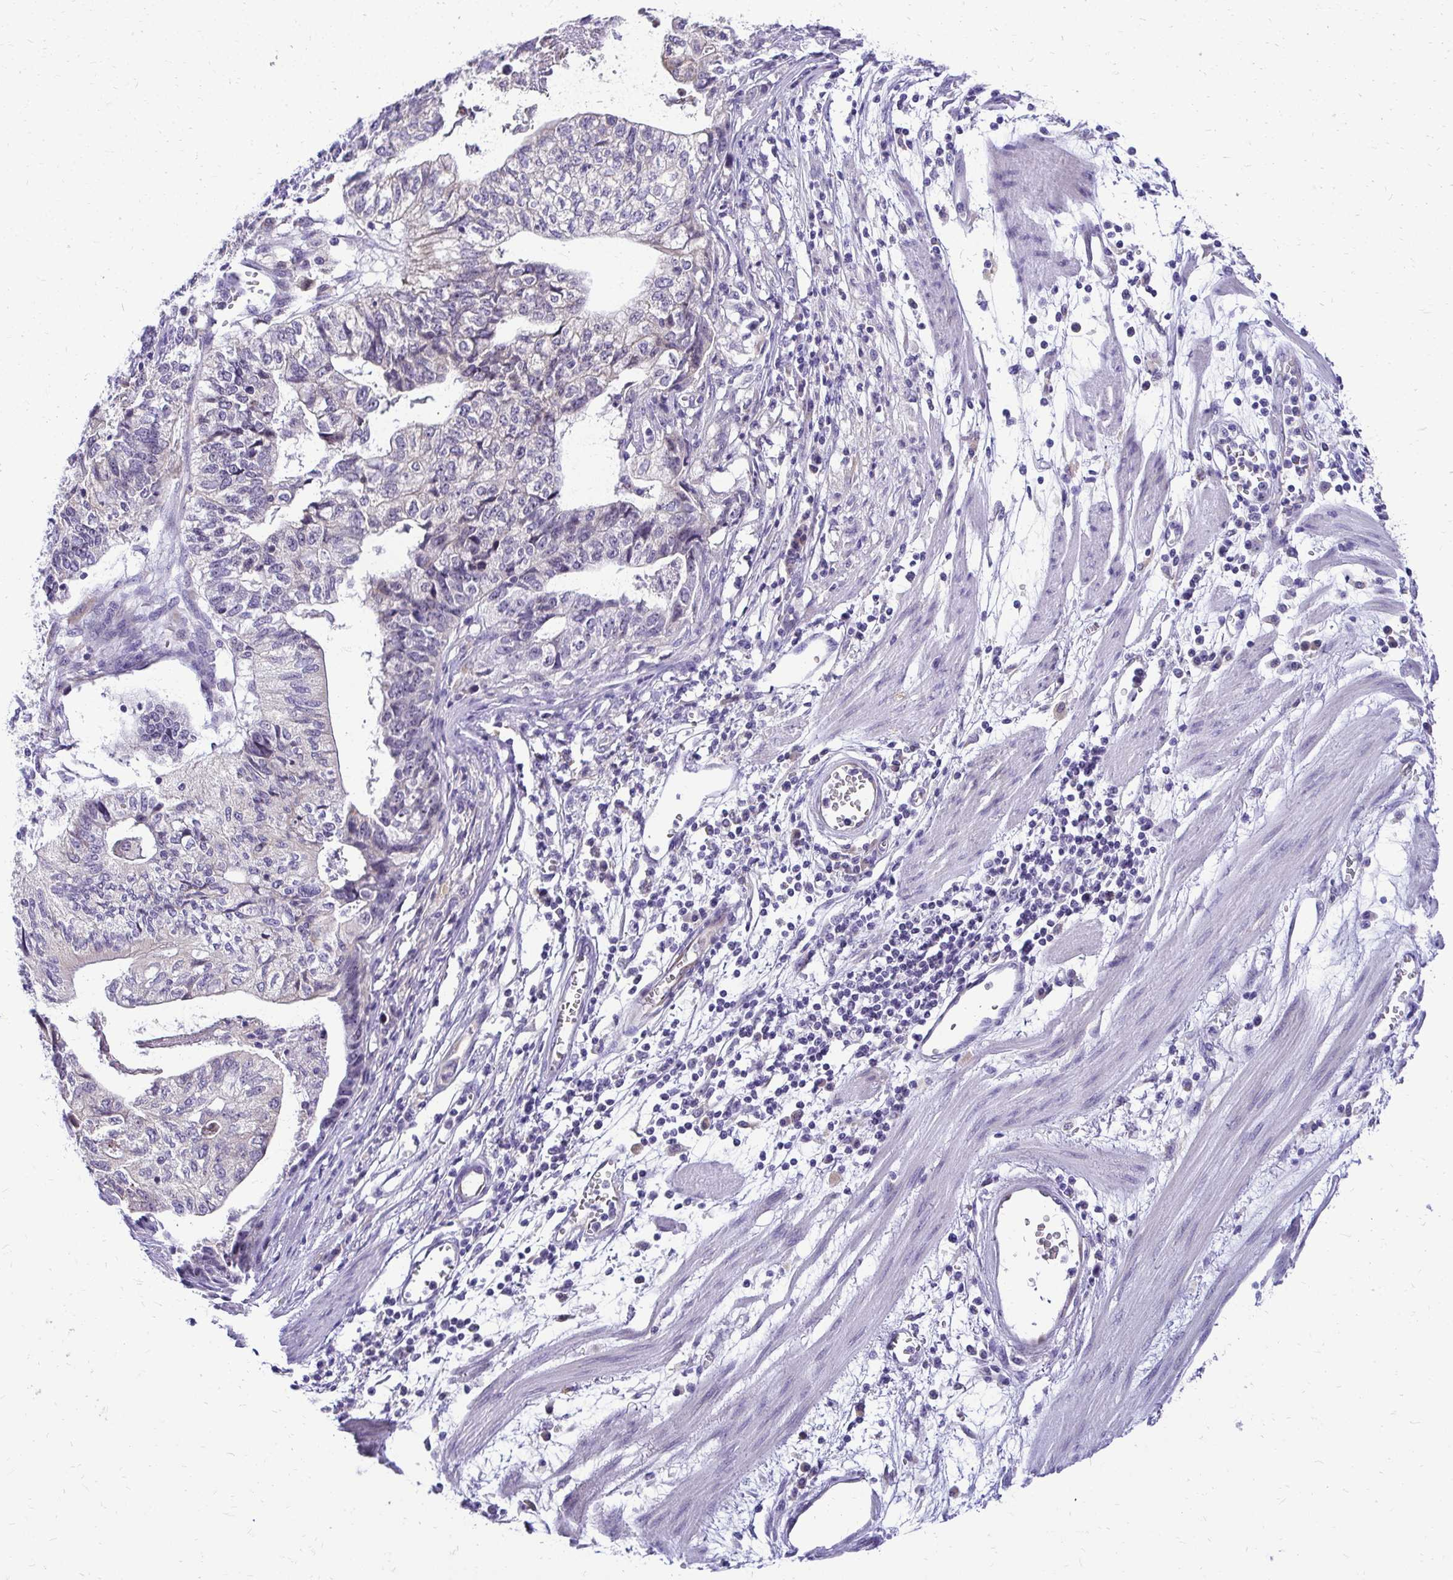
{"staining": {"intensity": "negative", "quantity": "none", "location": "none"}, "tissue": "stomach cancer", "cell_type": "Tumor cells", "image_type": "cancer", "snomed": [{"axis": "morphology", "description": "Adenocarcinoma, NOS"}, {"axis": "topography", "description": "Stomach, upper"}], "caption": "This is an immunohistochemistry photomicrograph of stomach cancer. There is no expression in tumor cells.", "gene": "NIFK", "patient": {"sex": "female", "age": 67}}